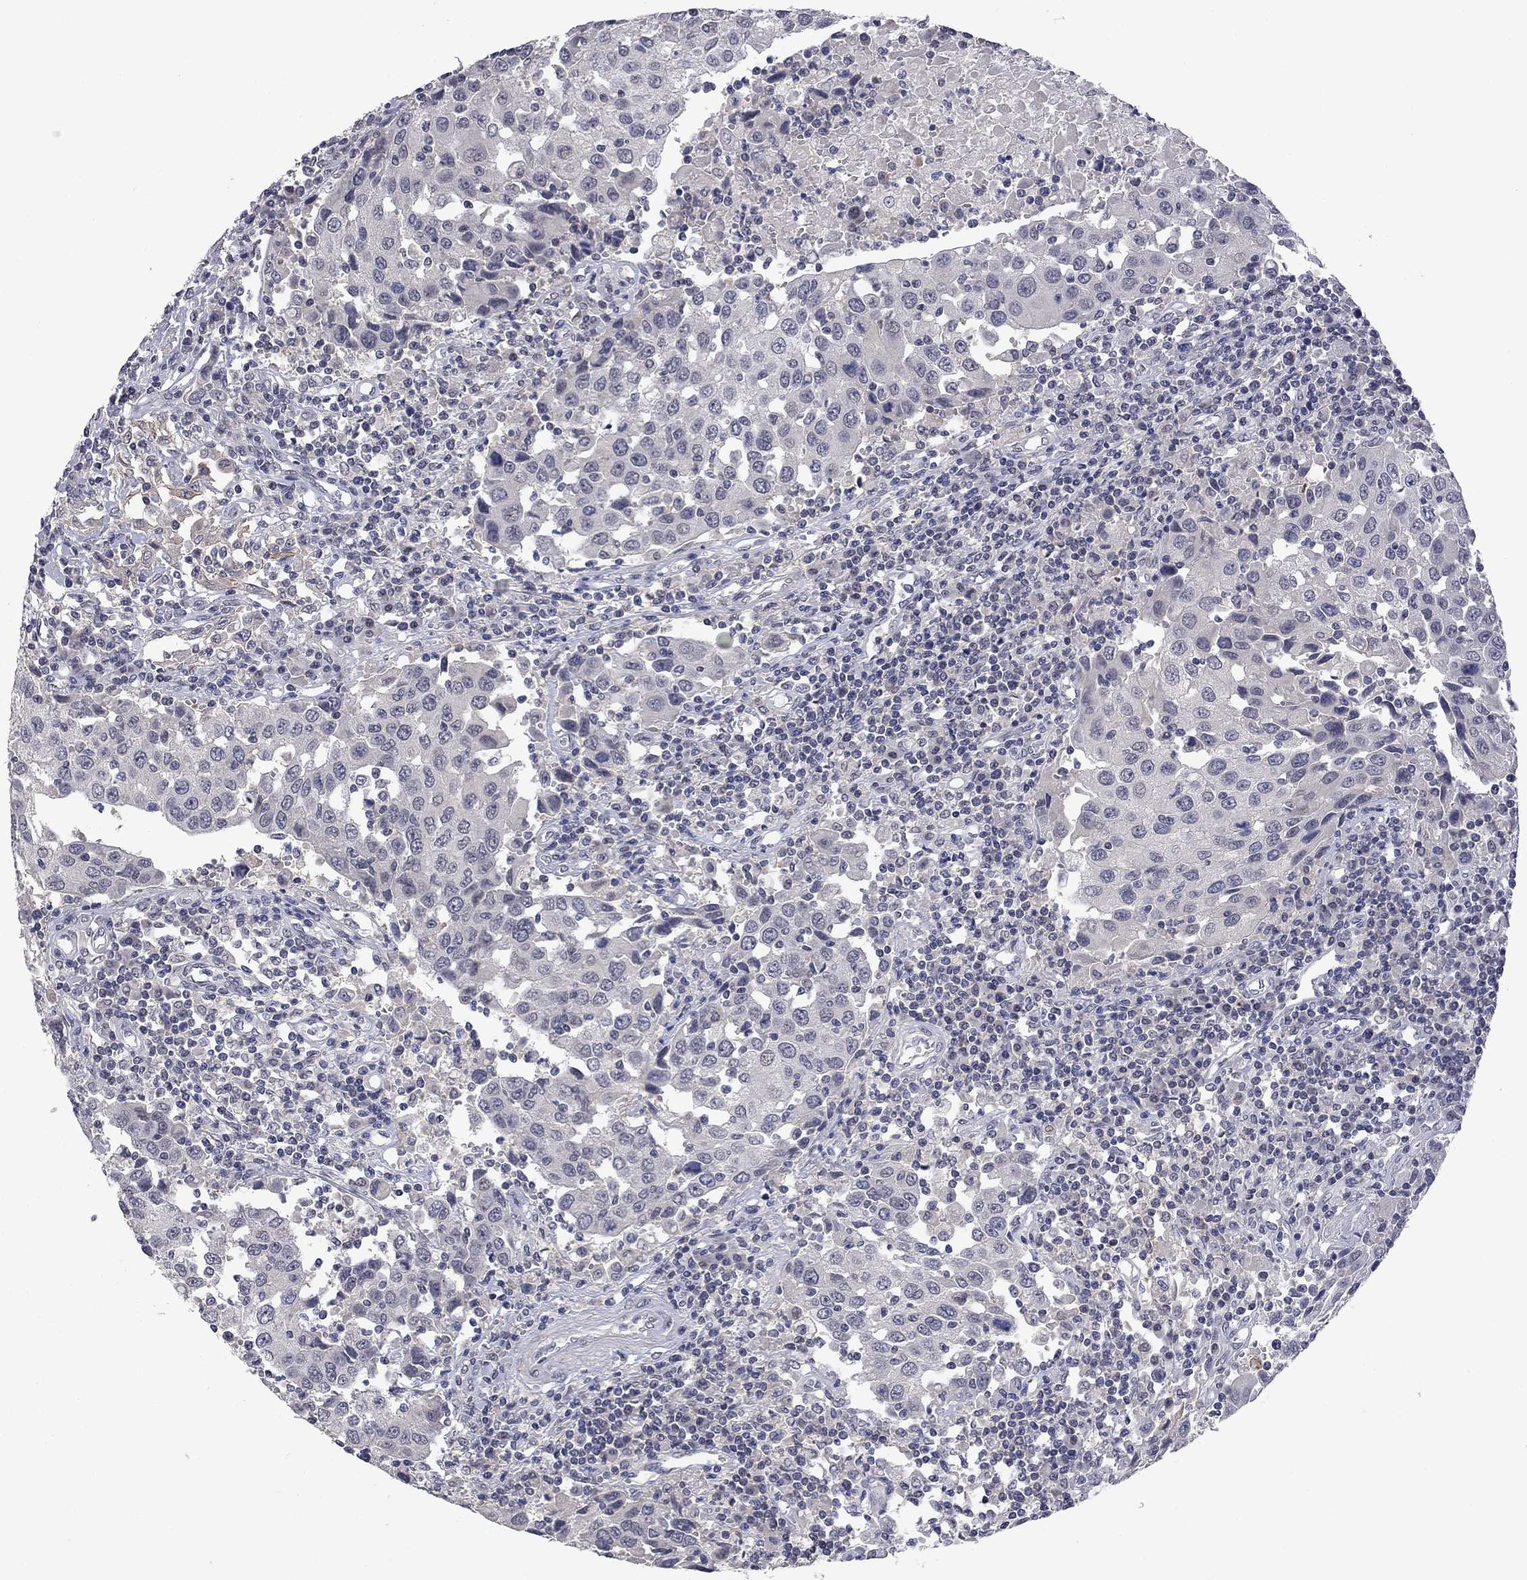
{"staining": {"intensity": "negative", "quantity": "none", "location": "none"}, "tissue": "urothelial cancer", "cell_type": "Tumor cells", "image_type": "cancer", "snomed": [{"axis": "morphology", "description": "Urothelial carcinoma, High grade"}, {"axis": "topography", "description": "Urinary bladder"}], "caption": "Tumor cells show no significant staining in urothelial cancer. Nuclei are stained in blue.", "gene": "FABP12", "patient": {"sex": "female", "age": 85}}